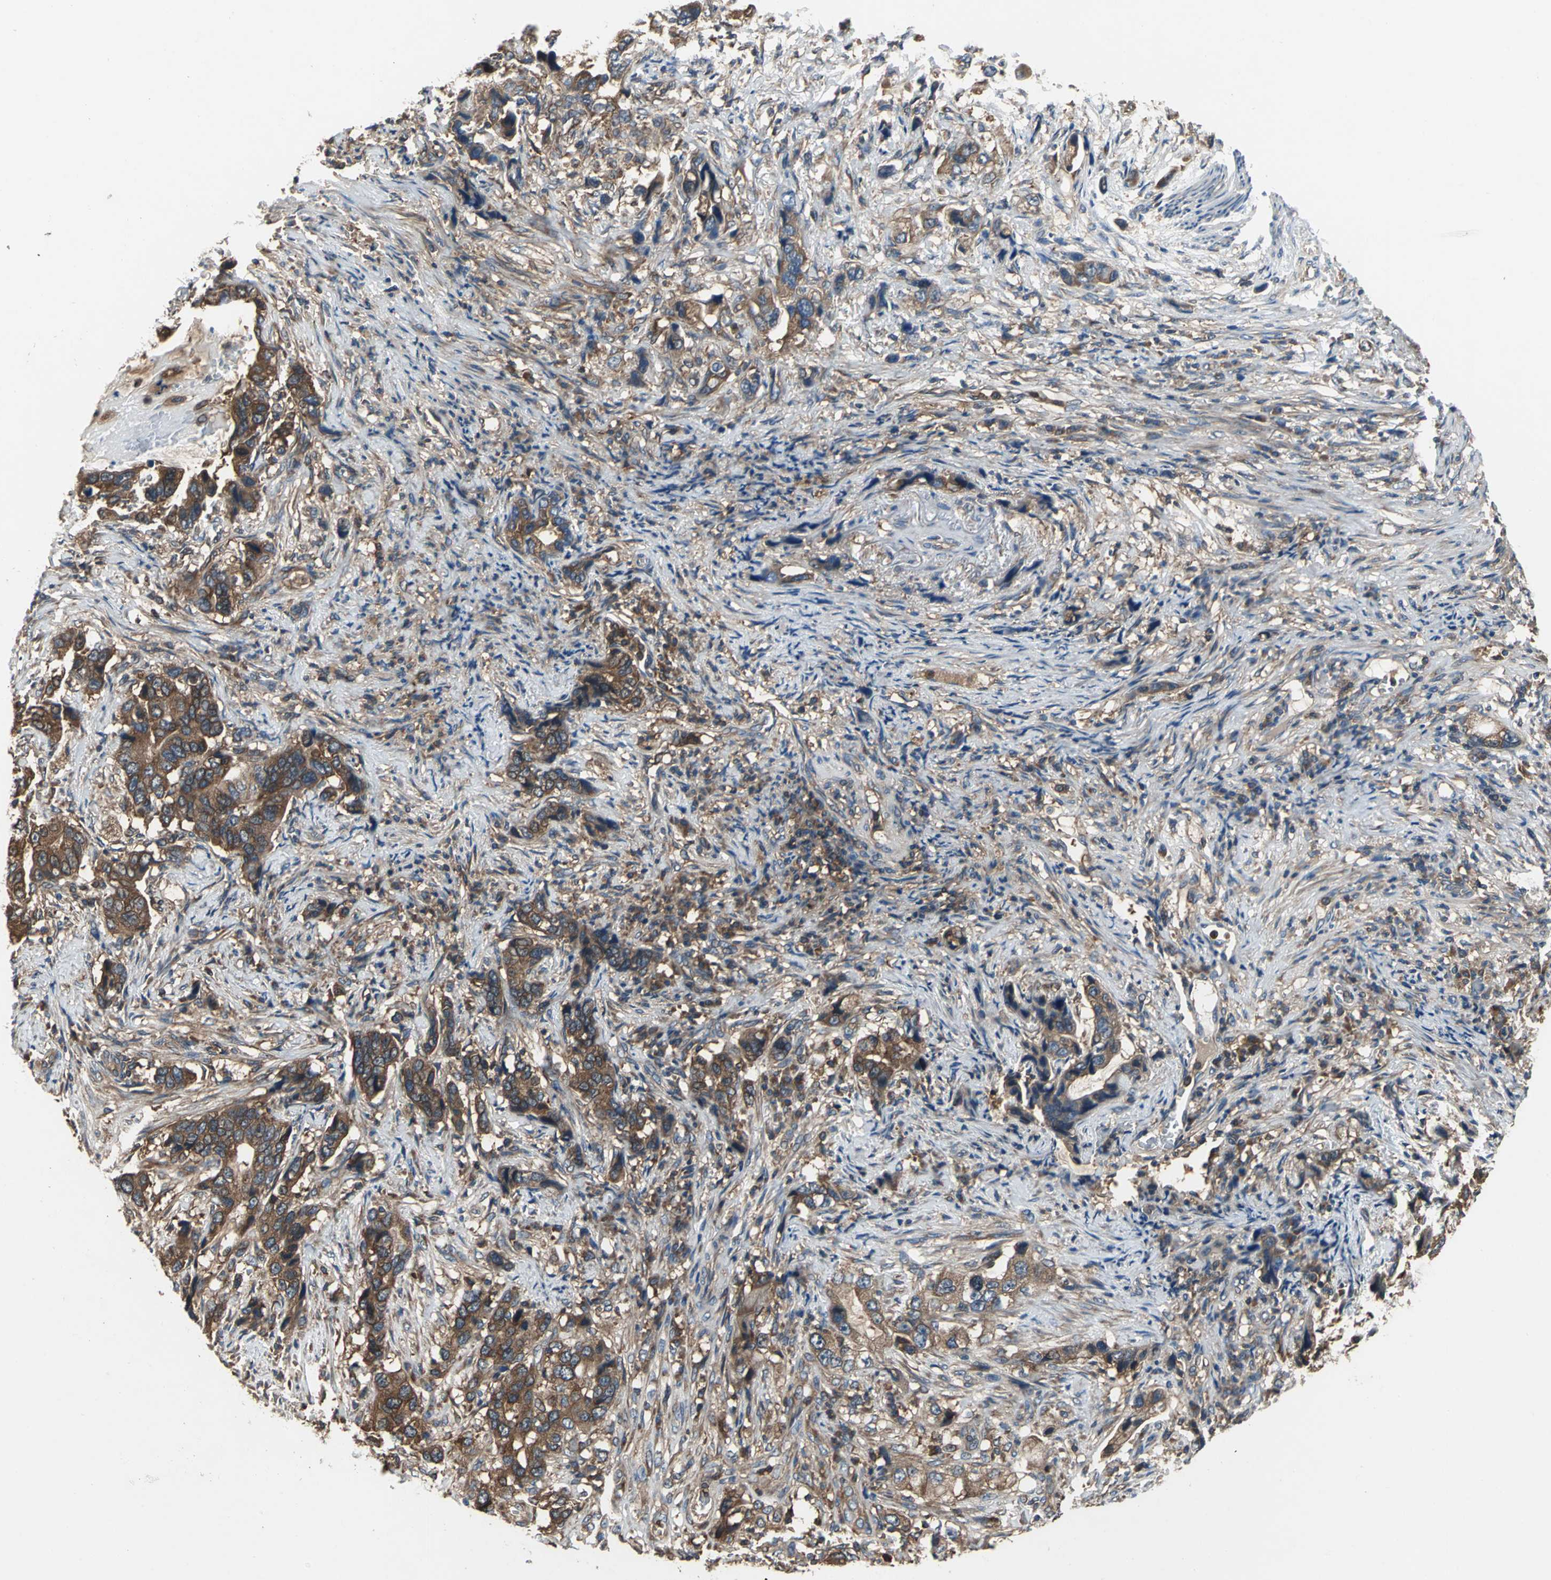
{"staining": {"intensity": "strong", "quantity": ">75%", "location": "cytoplasmic/membranous"}, "tissue": "stomach cancer", "cell_type": "Tumor cells", "image_type": "cancer", "snomed": [{"axis": "morphology", "description": "Adenocarcinoma, NOS"}, {"axis": "topography", "description": "Stomach, lower"}], "caption": "A brown stain labels strong cytoplasmic/membranous expression of a protein in human adenocarcinoma (stomach) tumor cells.", "gene": "CAPN1", "patient": {"sex": "female", "age": 93}}